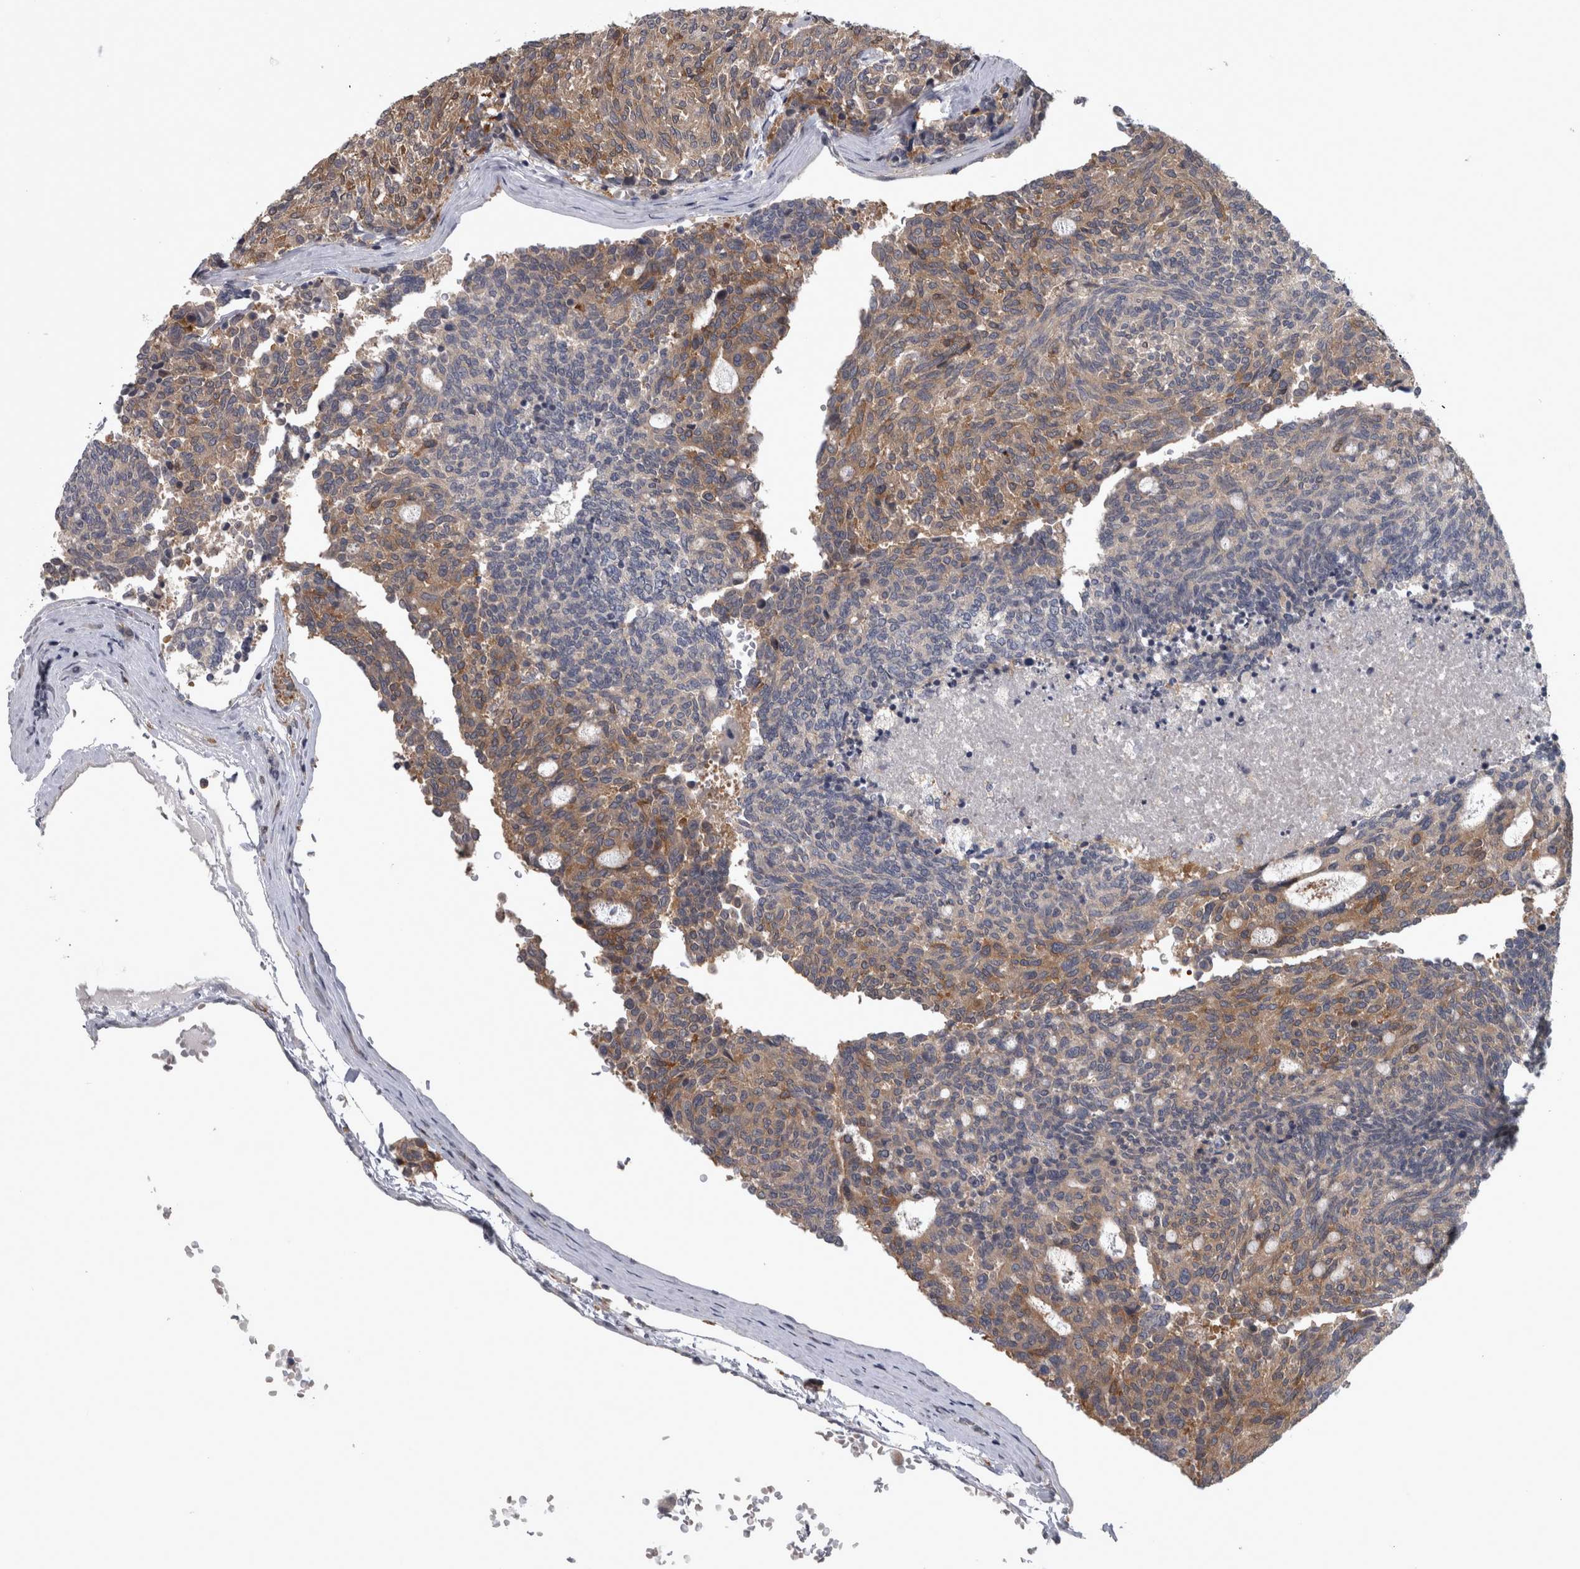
{"staining": {"intensity": "weak", "quantity": ">75%", "location": "cytoplasmic/membranous"}, "tissue": "carcinoid", "cell_type": "Tumor cells", "image_type": "cancer", "snomed": [{"axis": "morphology", "description": "Carcinoid, malignant, NOS"}, {"axis": "topography", "description": "Pancreas"}], "caption": "Immunohistochemical staining of carcinoid shows low levels of weak cytoplasmic/membranous staining in about >75% of tumor cells.", "gene": "PRKCI", "patient": {"sex": "female", "age": 54}}